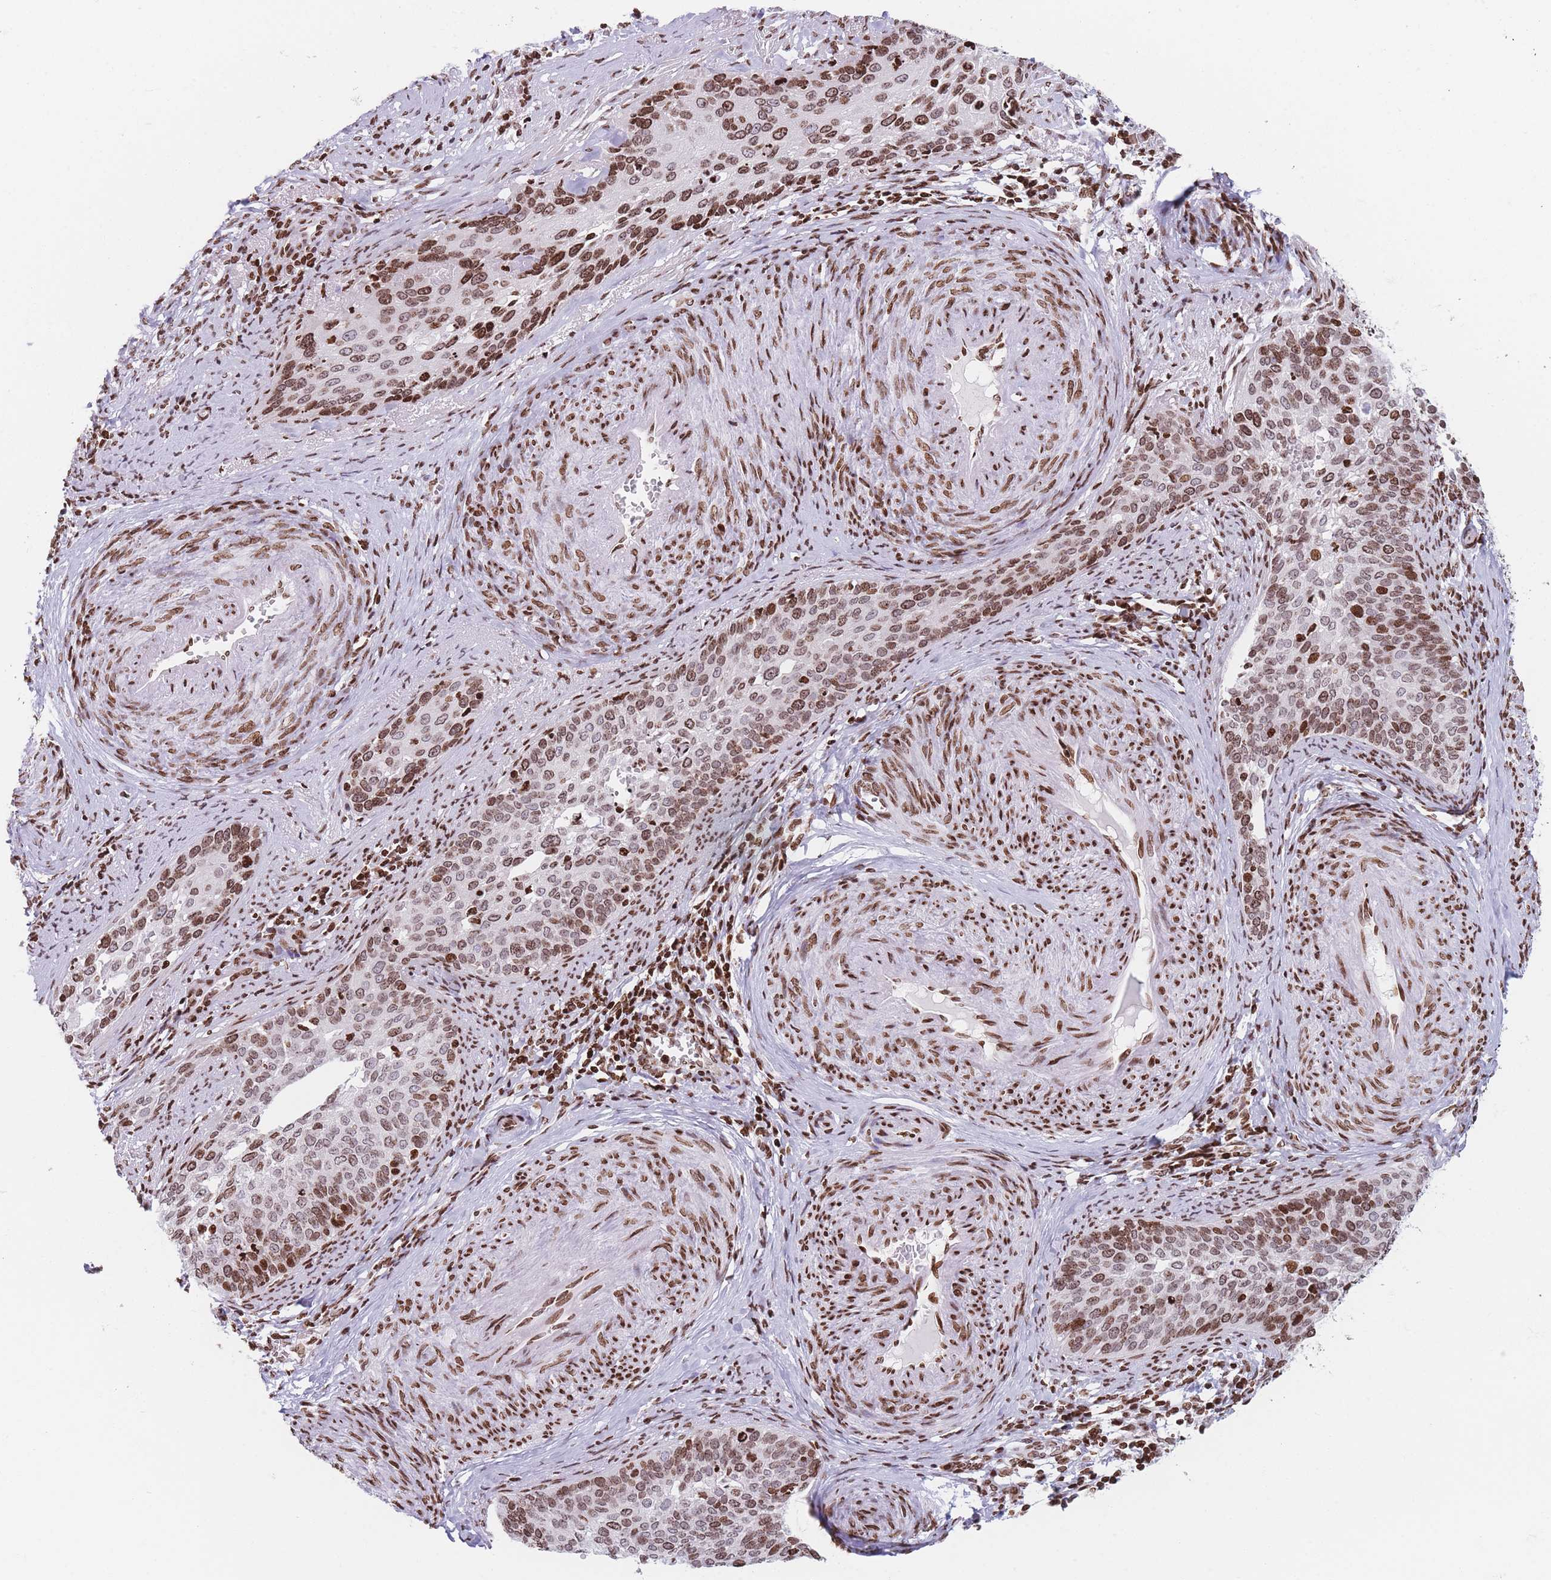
{"staining": {"intensity": "moderate", "quantity": ">75%", "location": "nuclear"}, "tissue": "cervical cancer", "cell_type": "Tumor cells", "image_type": "cancer", "snomed": [{"axis": "morphology", "description": "Squamous cell carcinoma, NOS"}, {"axis": "topography", "description": "Cervix"}], "caption": "The photomicrograph reveals a brown stain indicating the presence of a protein in the nuclear of tumor cells in cervical cancer.", "gene": "AK9", "patient": {"sex": "female", "age": 44}}